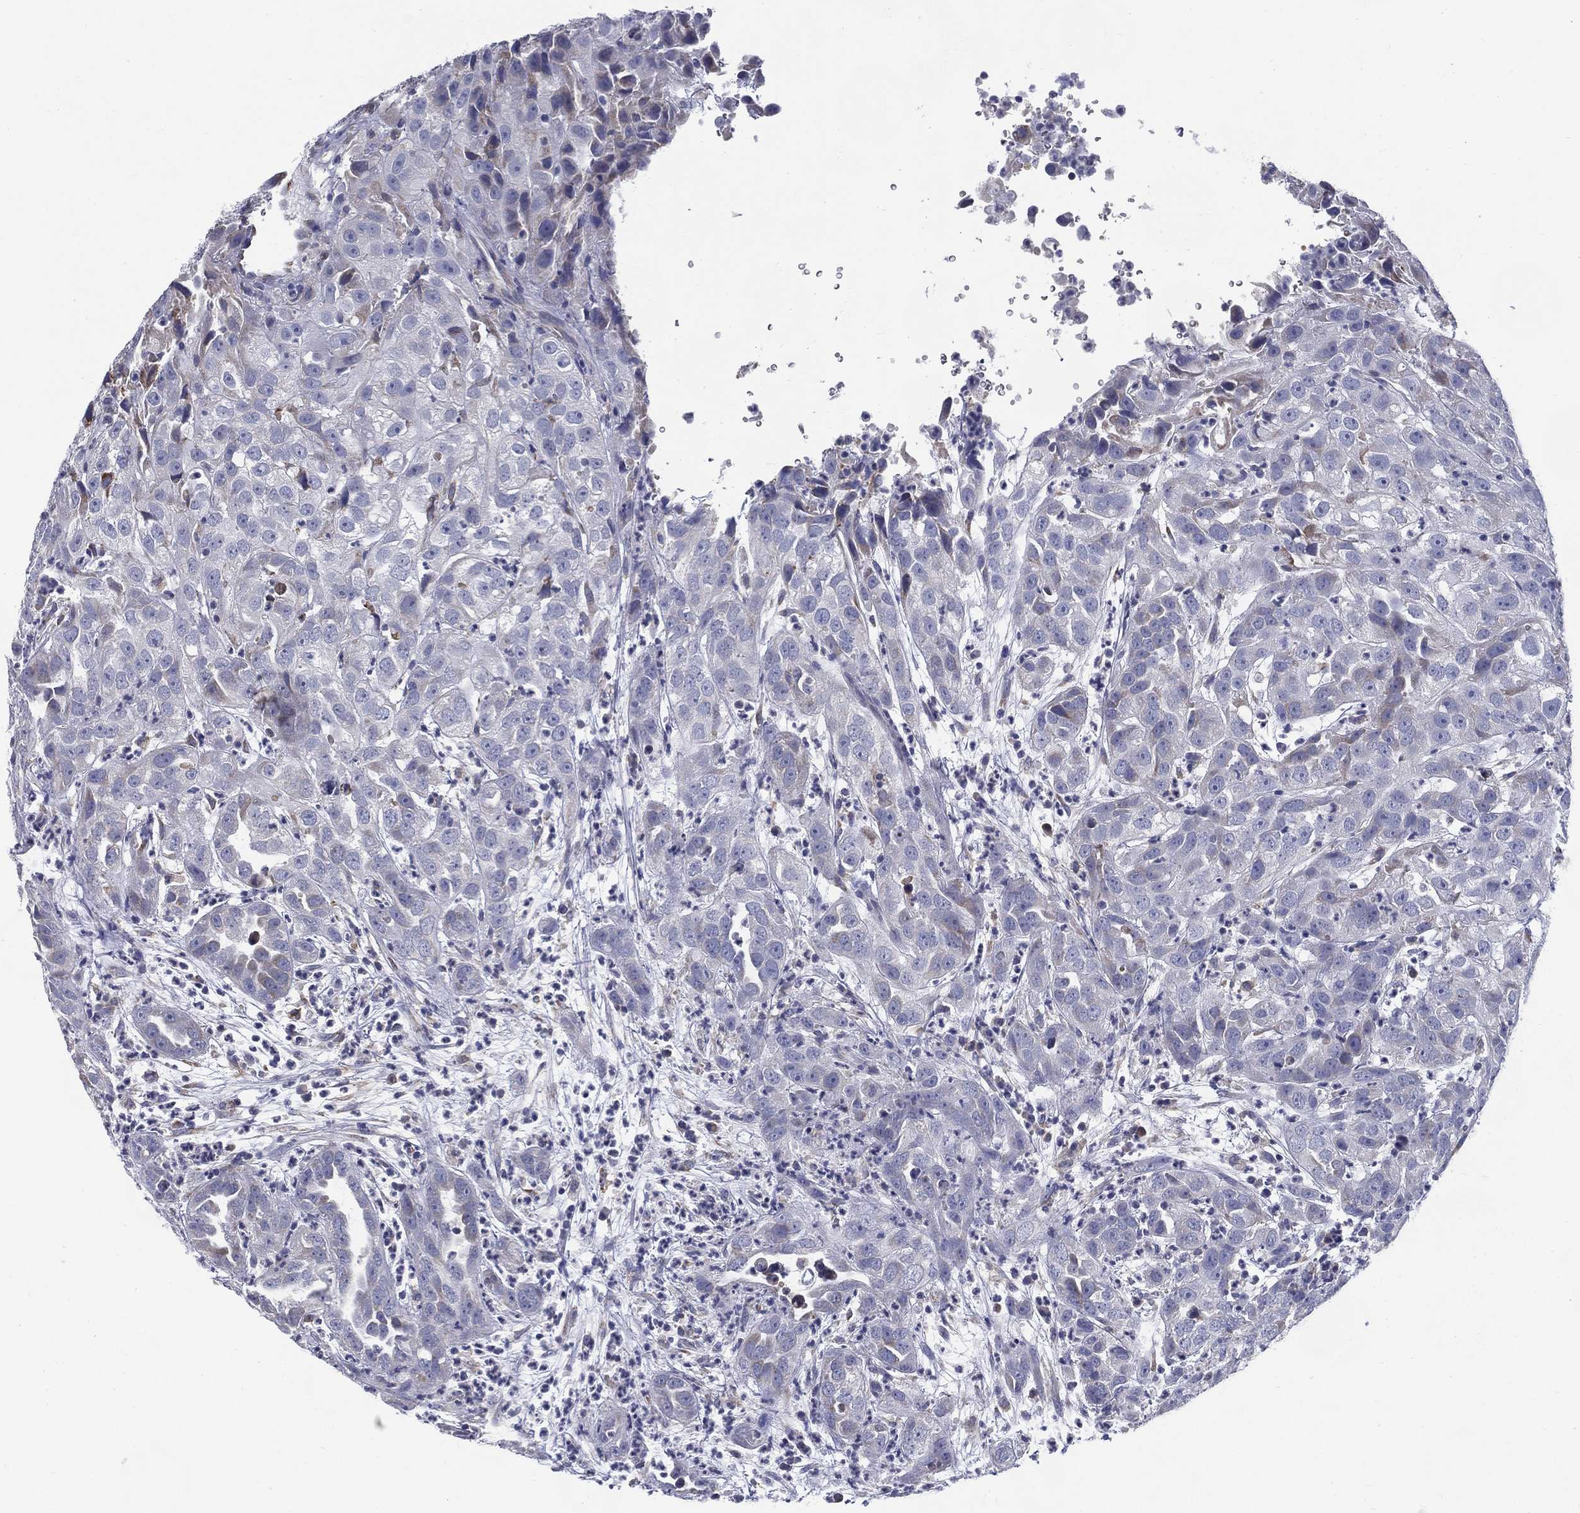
{"staining": {"intensity": "negative", "quantity": "none", "location": "none"}, "tissue": "urothelial cancer", "cell_type": "Tumor cells", "image_type": "cancer", "snomed": [{"axis": "morphology", "description": "Urothelial carcinoma, High grade"}, {"axis": "topography", "description": "Urinary bladder"}], "caption": "An immunohistochemistry image of urothelial cancer is shown. There is no staining in tumor cells of urothelial cancer.", "gene": "C19orf18", "patient": {"sex": "female", "age": 41}}